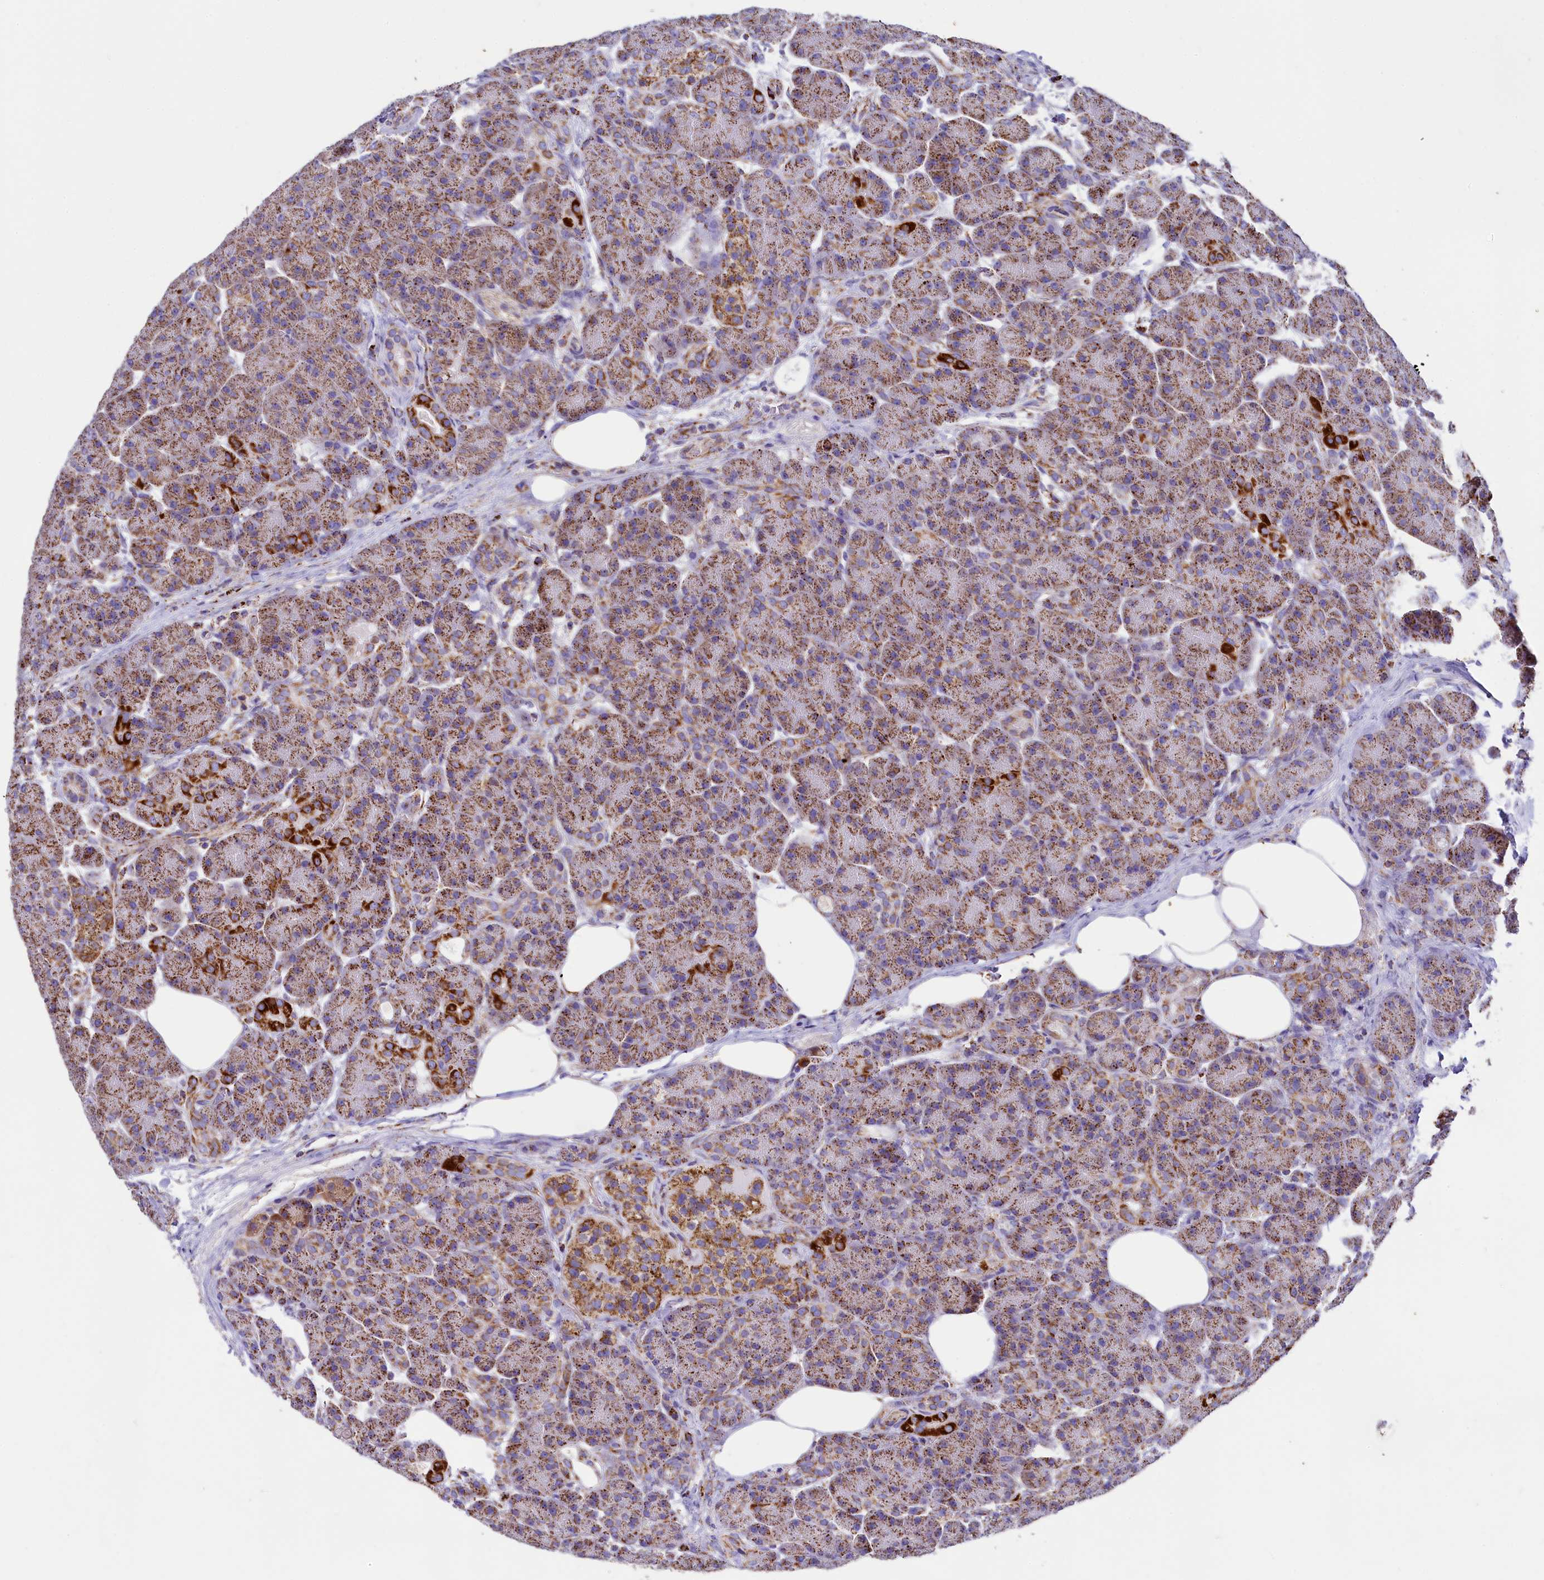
{"staining": {"intensity": "moderate", "quantity": ">75%", "location": "cytoplasmic/membranous"}, "tissue": "pancreas", "cell_type": "Exocrine glandular cells", "image_type": "normal", "snomed": [{"axis": "morphology", "description": "Normal tissue, NOS"}, {"axis": "topography", "description": "Pancreas"}], "caption": "Immunohistochemistry (IHC) (DAB (3,3'-diaminobenzidine)) staining of benign pancreas reveals moderate cytoplasmic/membranous protein positivity in about >75% of exocrine glandular cells.", "gene": "IDH3A", "patient": {"sex": "male", "age": 63}}